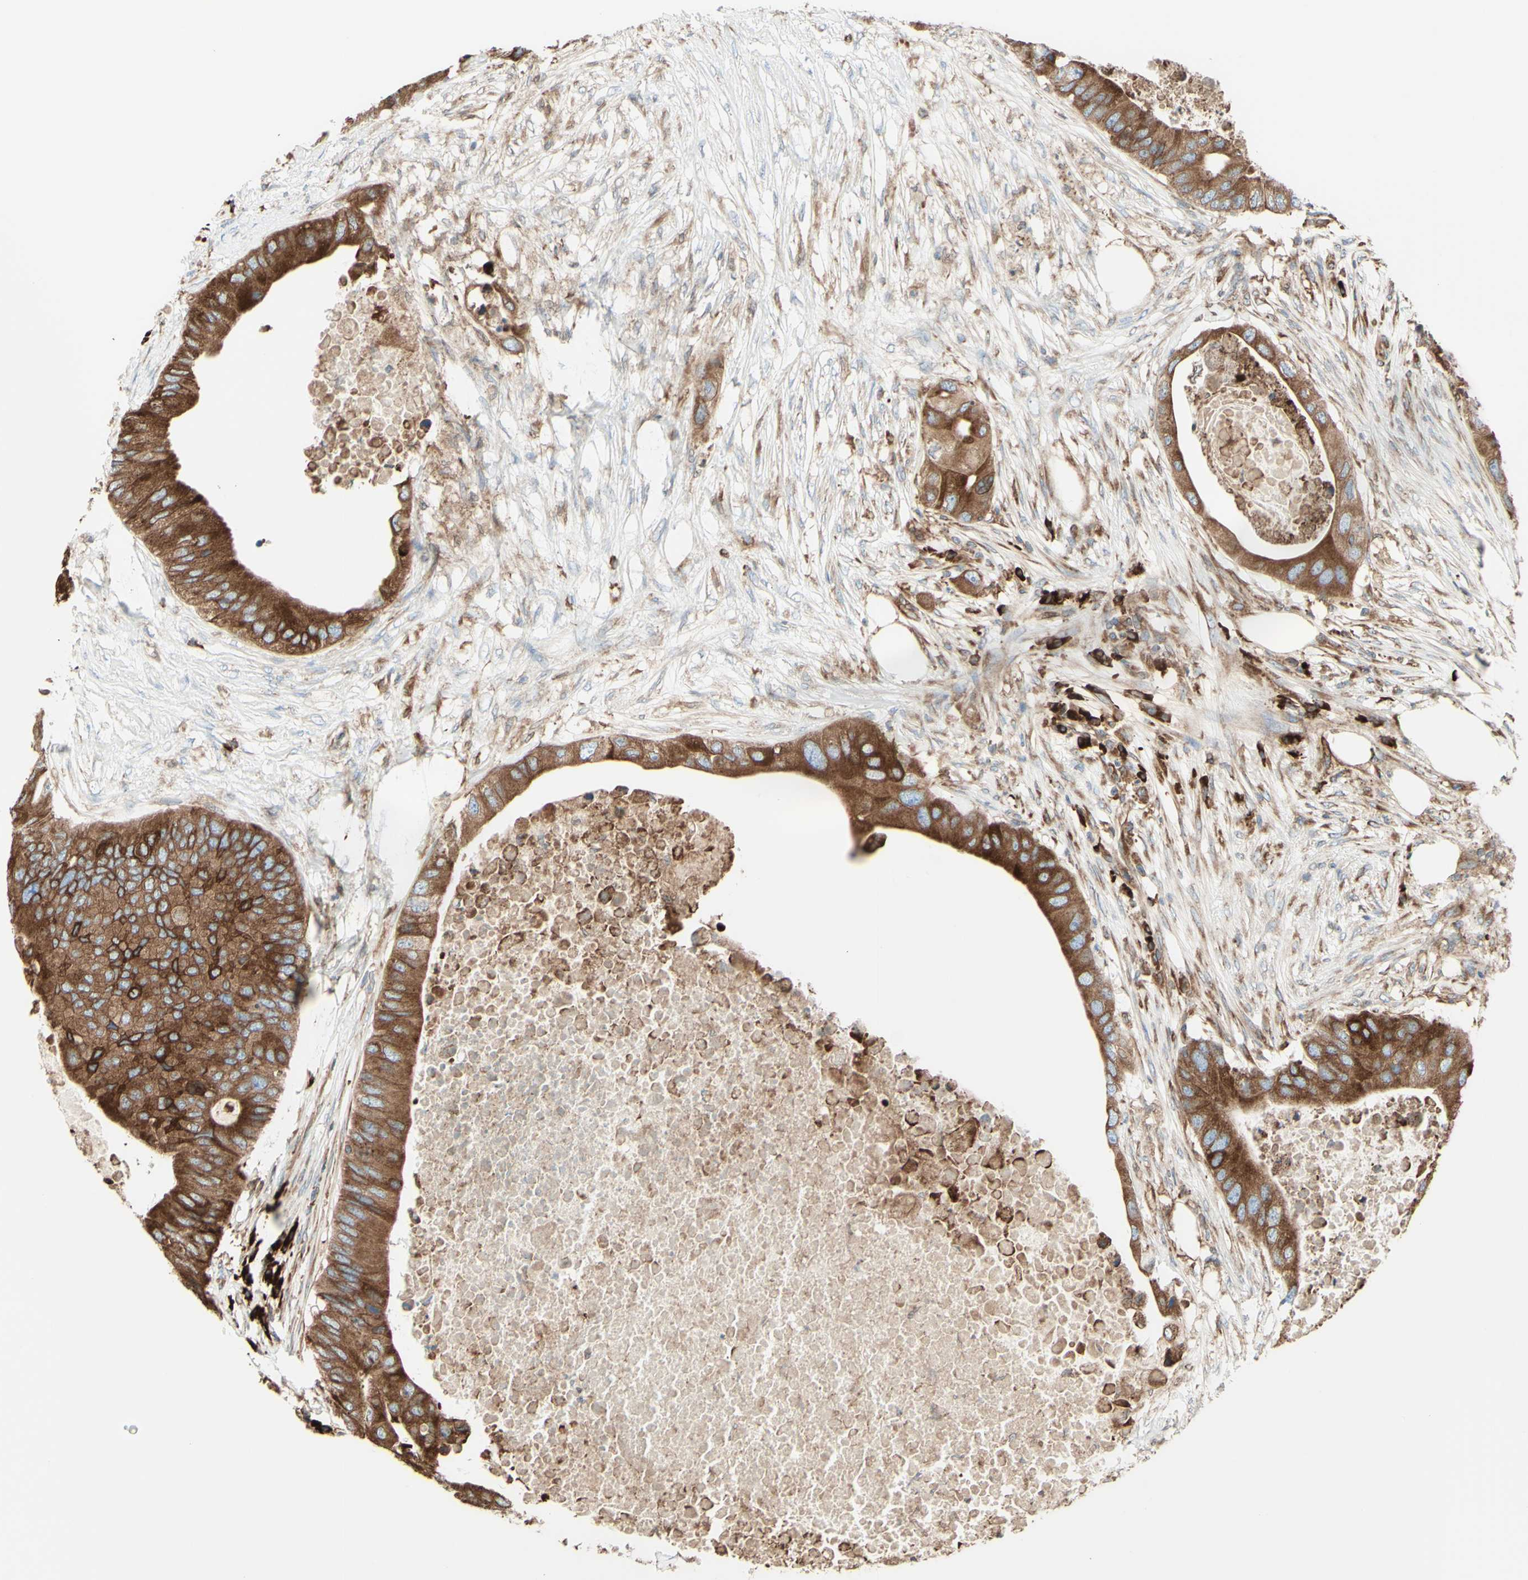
{"staining": {"intensity": "strong", "quantity": ">75%", "location": "cytoplasmic/membranous"}, "tissue": "colorectal cancer", "cell_type": "Tumor cells", "image_type": "cancer", "snomed": [{"axis": "morphology", "description": "Adenocarcinoma, NOS"}, {"axis": "topography", "description": "Colon"}], "caption": "Human colorectal cancer stained with a brown dye reveals strong cytoplasmic/membranous positive staining in about >75% of tumor cells.", "gene": "DNAJB11", "patient": {"sex": "male", "age": 71}}